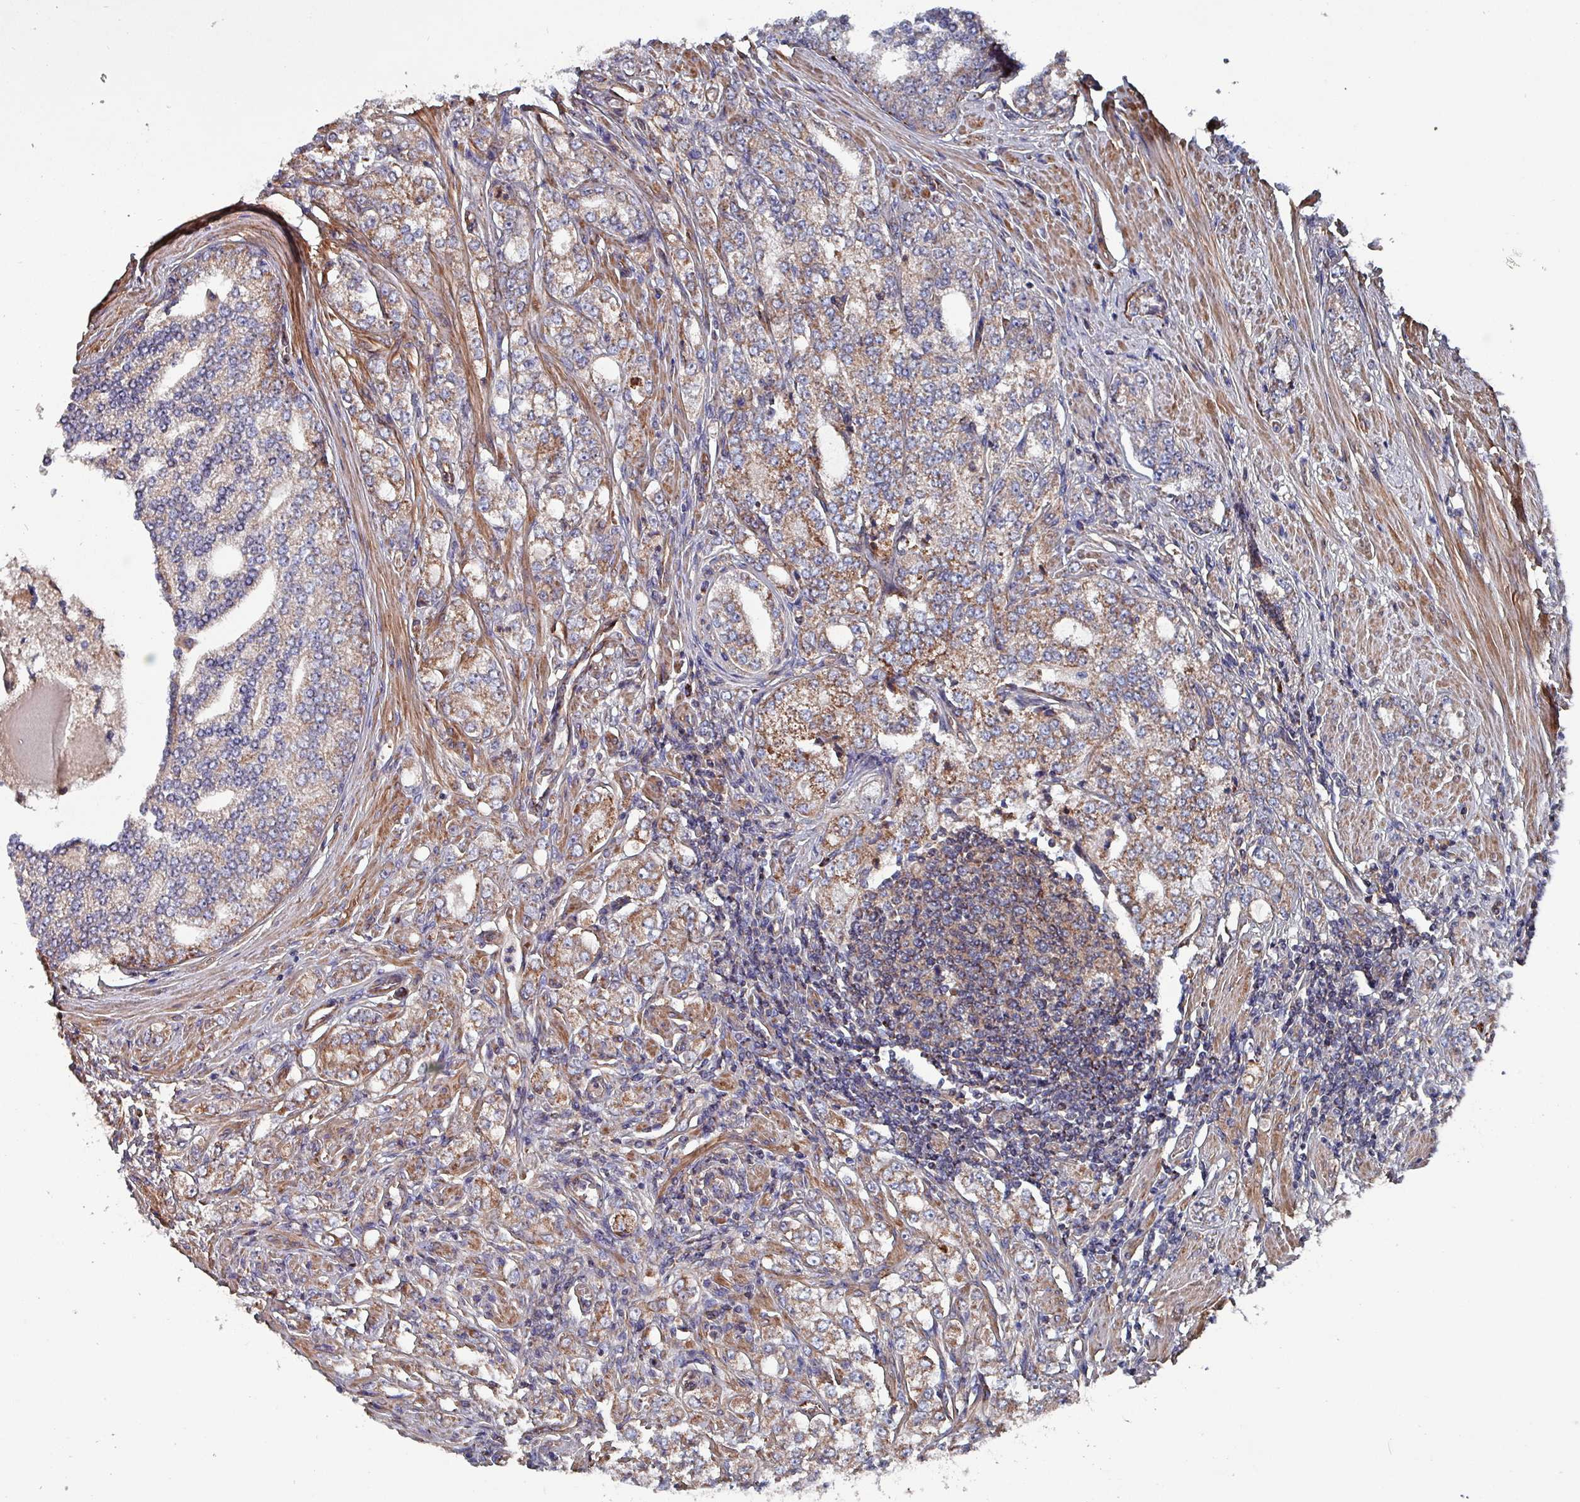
{"staining": {"intensity": "moderate", "quantity": "<25%", "location": "cytoplasmic/membranous"}, "tissue": "prostate cancer", "cell_type": "Tumor cells", "image_type": "cancer", "snomed": [{"axis": "morphology", "description": "Adenocarcinoma, High grade"}, {"axis": "topography", "description": "Prostate"}], "caption": "Tumor cells demonstrate low levels of moderate cytoplasmic/membranous staining in about <25% of cells in human adenocarcinoma (high-grade) (prostate).", "gene": "ANO10", "patient": {"sex": "male", "age": 64}}